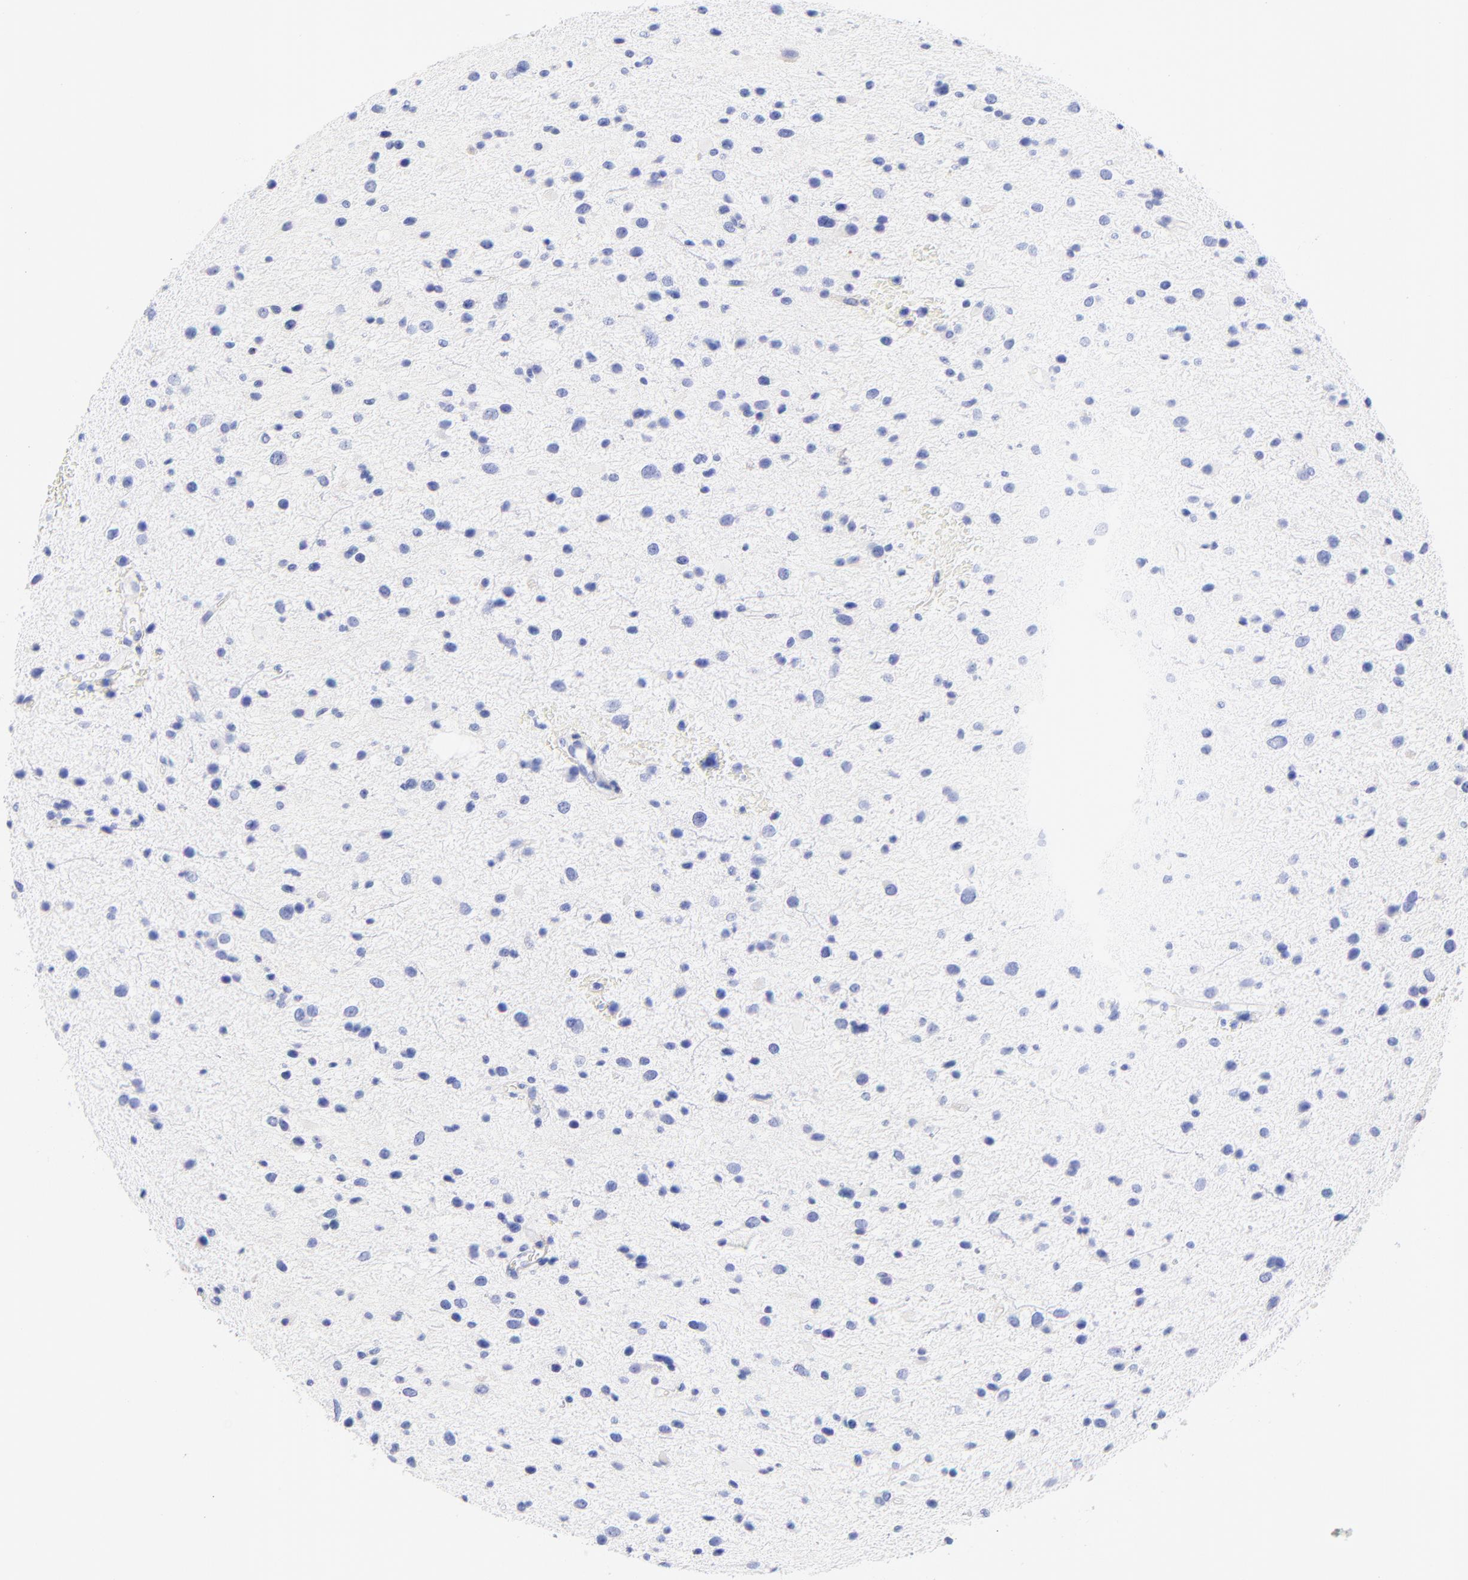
{"staining": {"intensity": "negative", "quantity": "none", "location": "none"}, "tissue": "glioma", "cell_type": "Tumor cells", "image_type": "cancer", "snomed": [{"axis": "morphology", "description": "Glioma, malignant, Low grade"}, {"axis": "topography", "description": "Brain"}], "caption": "Tumor cells are negative for brown protein staining in malignant glioma (low-grade).", "gene": "C1QTNF6", "patient": {"sex": "female", "age": 32}}